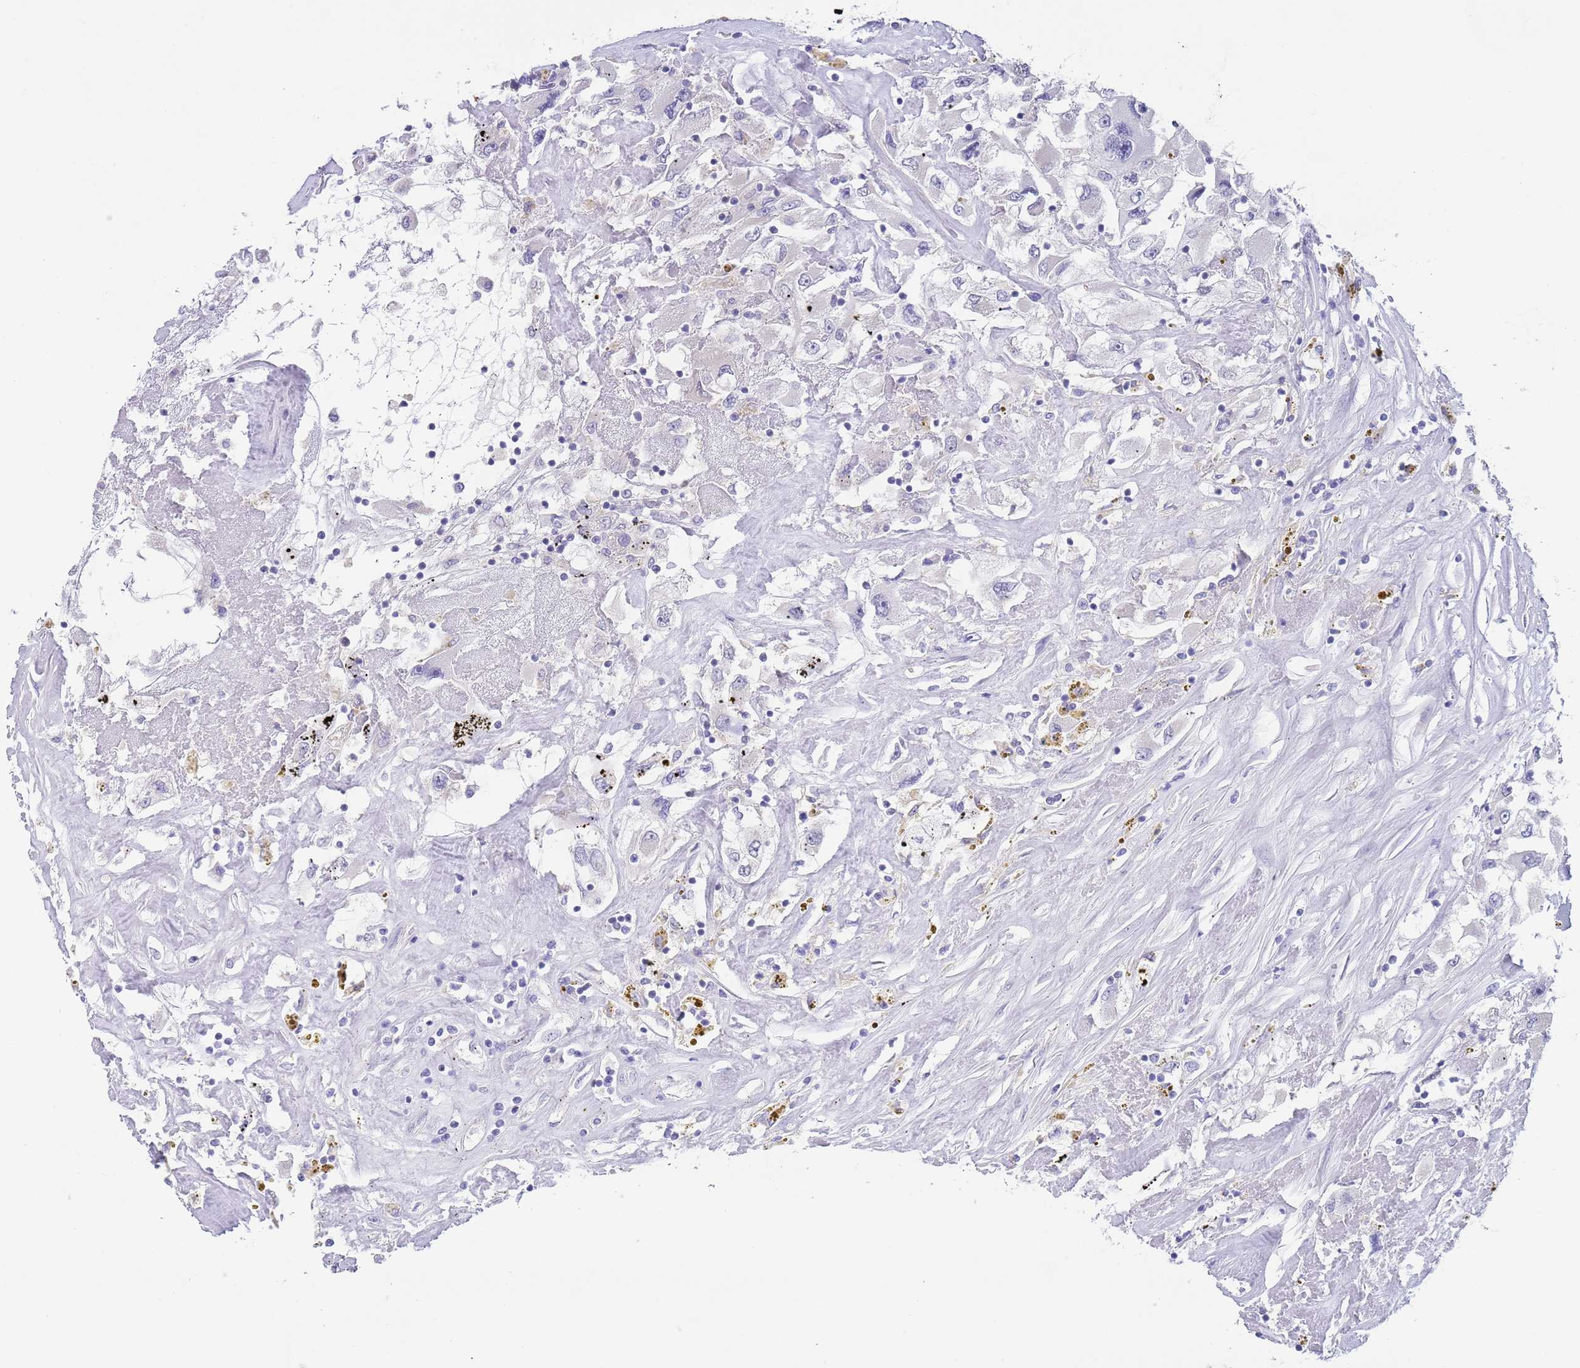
{"staining": {"intensity": "negative", "quantity": "none", "location": "none"}, "tissue": "renal cancer", "cell_type": "Tumor cells", "image_type": "cancer", "snomed": [{"axis": "morphology", "description": "Adenocarcinoma, NOS"}, {"axis": "topography", "description": "Kidney"}], "caption": "IHC image of adenocarcinoma (renal) stained for a protein (brown), which displays no expression in tumor cells.", "gene": "SPIRE2", "patient": {"sex": "female", "age": 52}}